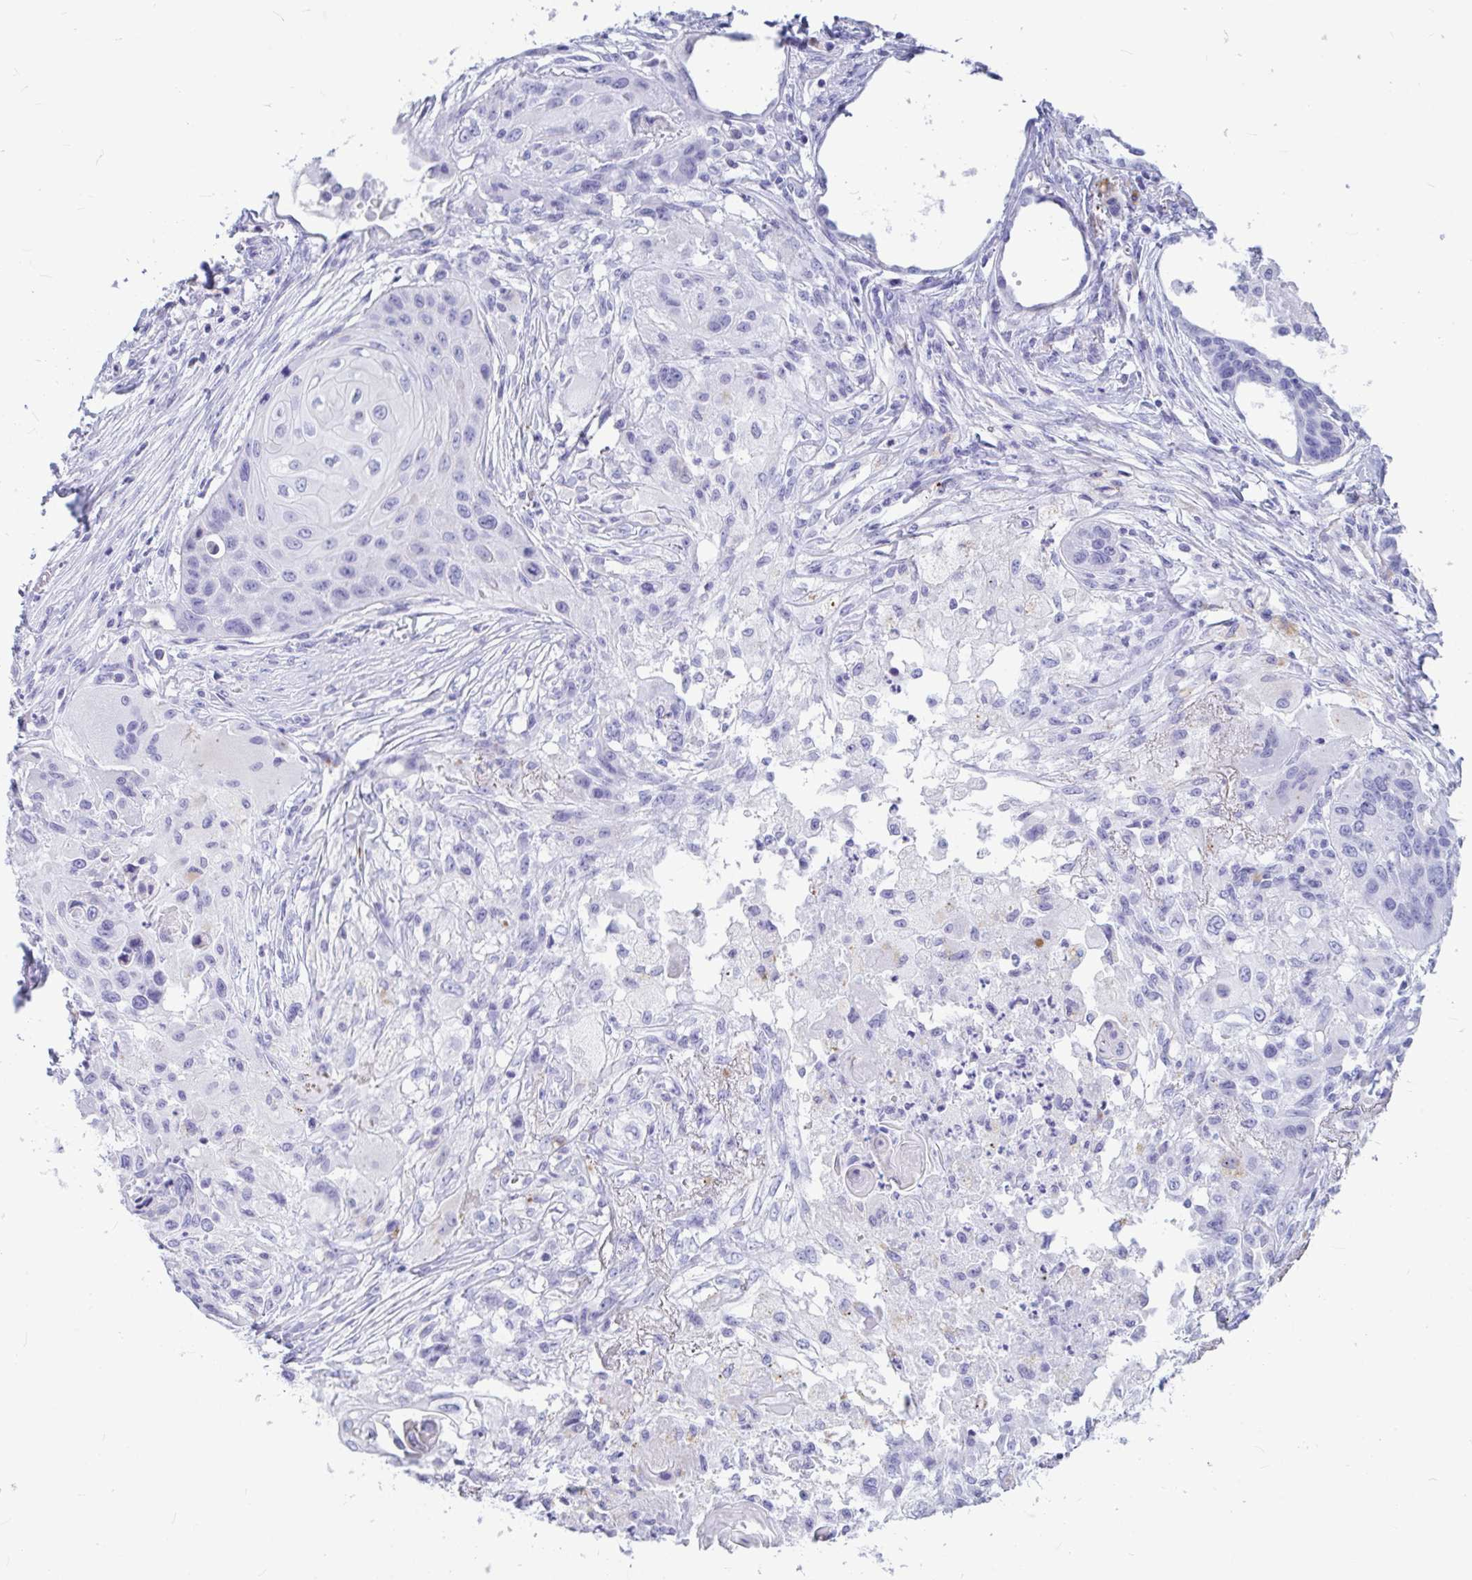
{"staining": {"intensity": "negative", "quantity": "none", "location": "none"}, "tissue": "lung cancer", "cell_type": "Tumor cells", "image_type": "cancer", "snomed": [{"axis": "morphology", "description": "Squamous cell carcinoma, NOS"}, {"axis": "topography", "description": "Lung"}], "caption": "Protein analysis of lung squamous cell carcinoma shows no significant expression in tumor cells.", "gene": "OR5J2", "patient": {"sex": "male", "age": 71}}